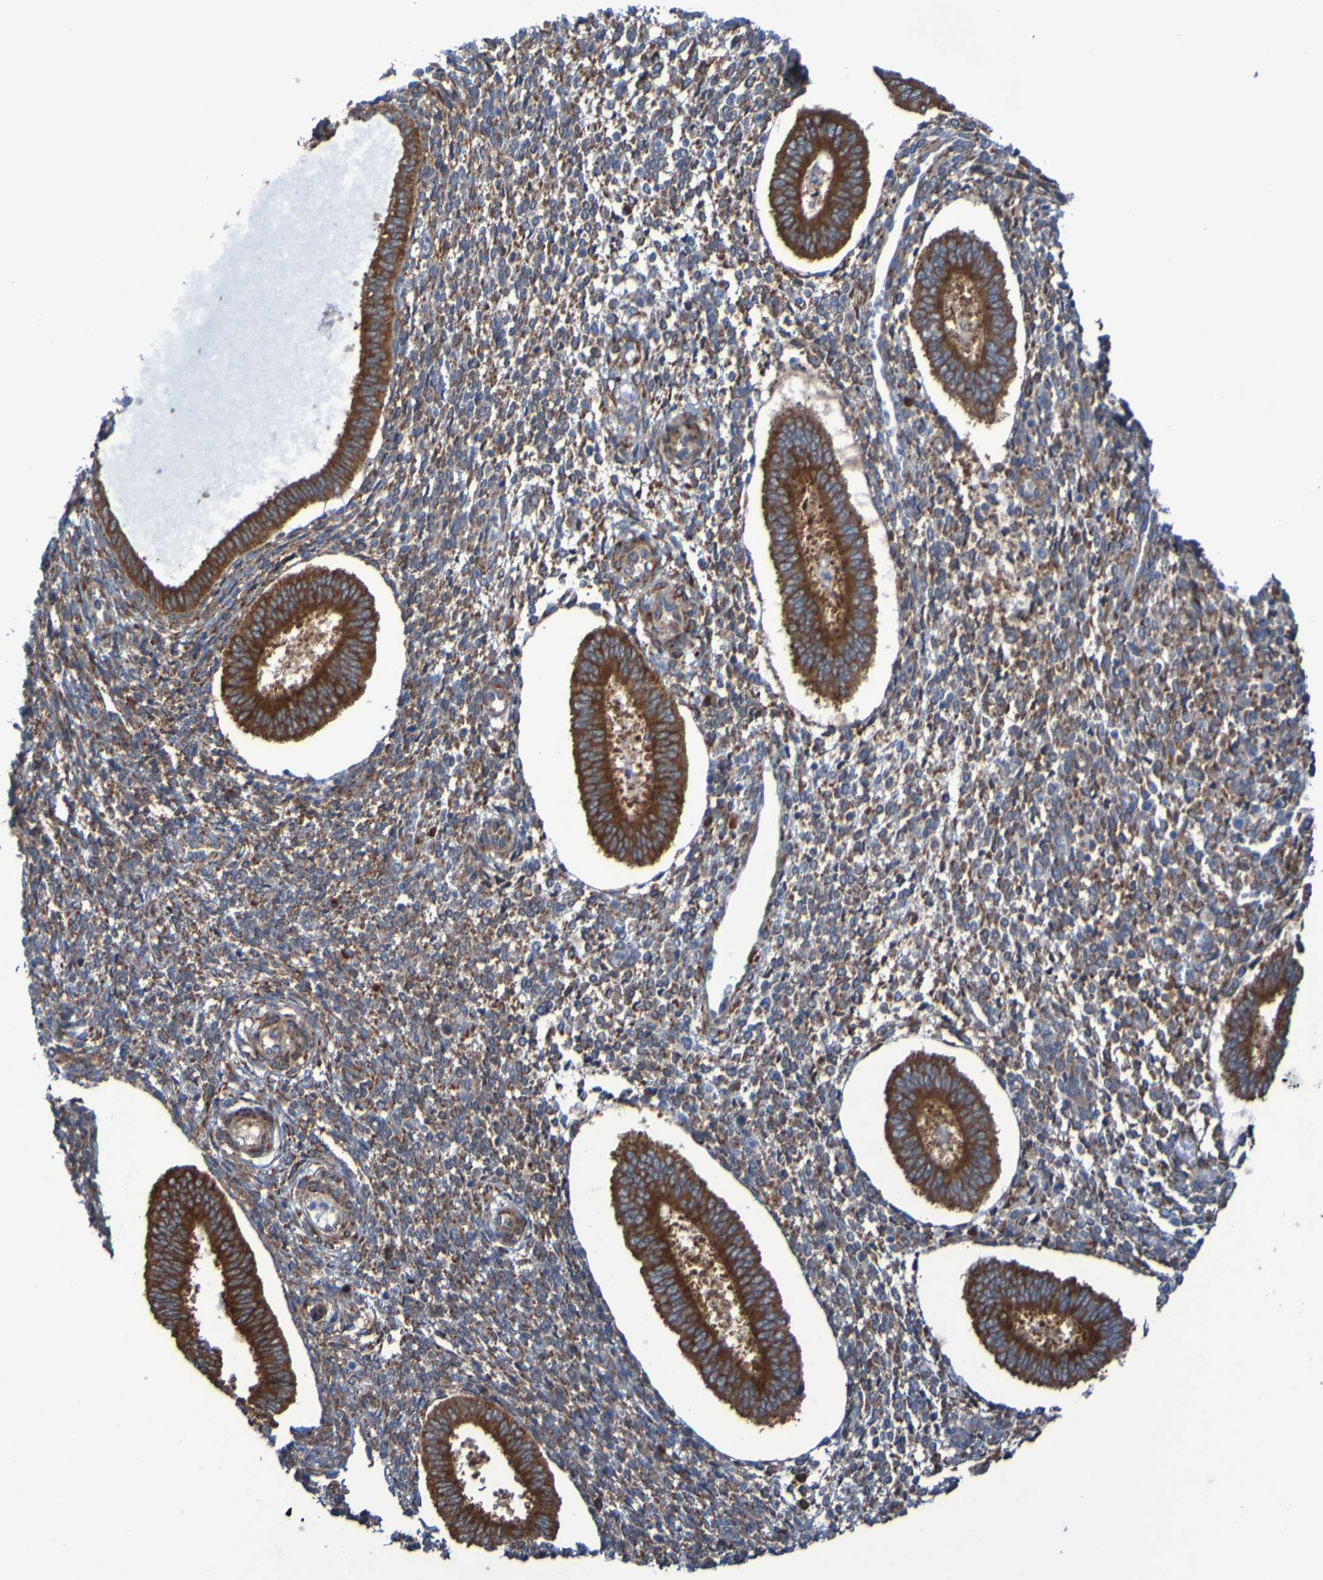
{"staining": {"intensity": "negative", "quantity": "none", "location": "none"}, "tissue": "endometrium", "cell_type": "Cells in endometrial stroma", "image_type": "normal", "snomed": [{"axis": "morphology", "description": "Normal tissue, NOS"}, {"axis": "topography", "description": "Endometrium"}], "caption": "DAB immunohistochemical staining of normal human endometrium exhibits no significant staining in cells in endometrial stroma.", "gene": "FKBP3", "patient": {"sex": "female", "age": 35}}